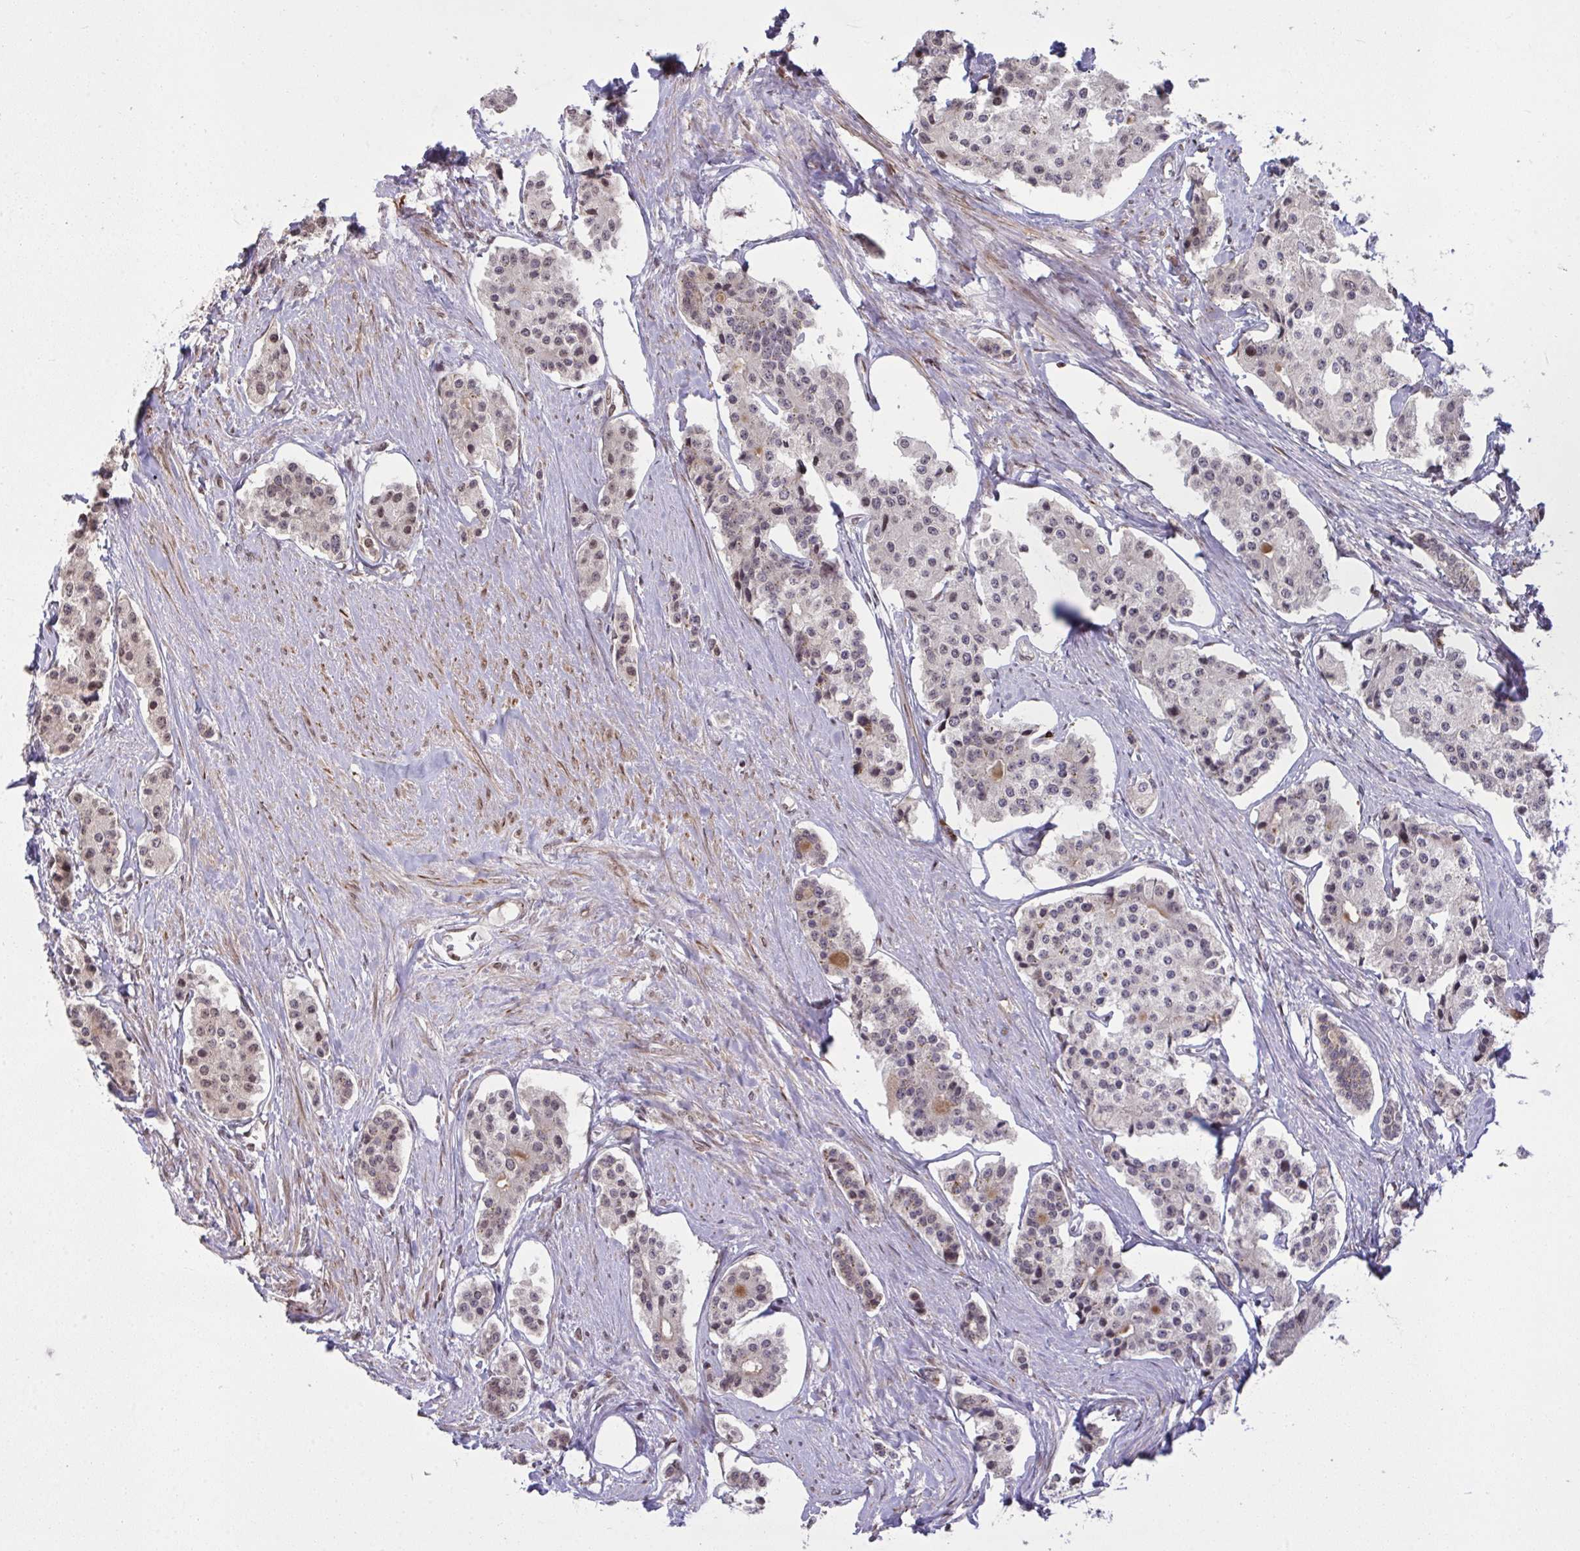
{"staining": {"intensity": "weak", "quantity": "<25%", "location": "nuclear"}, "tissue": "carcinoid", "cell_type": "Tumor cells", "image_type": "cancer", "snomed": [{"axis": "morphology", "description": "Carcinoid, malignant, NOS"}, {"axis": "topography", "description": "Small intestine"}], "caption": "Carcinoid stained for a protein using immunohistochemistry (IHC) displays no expression tumor cells.", "gene": "UXT", "patient": {"sex": "female", "age": 65}}